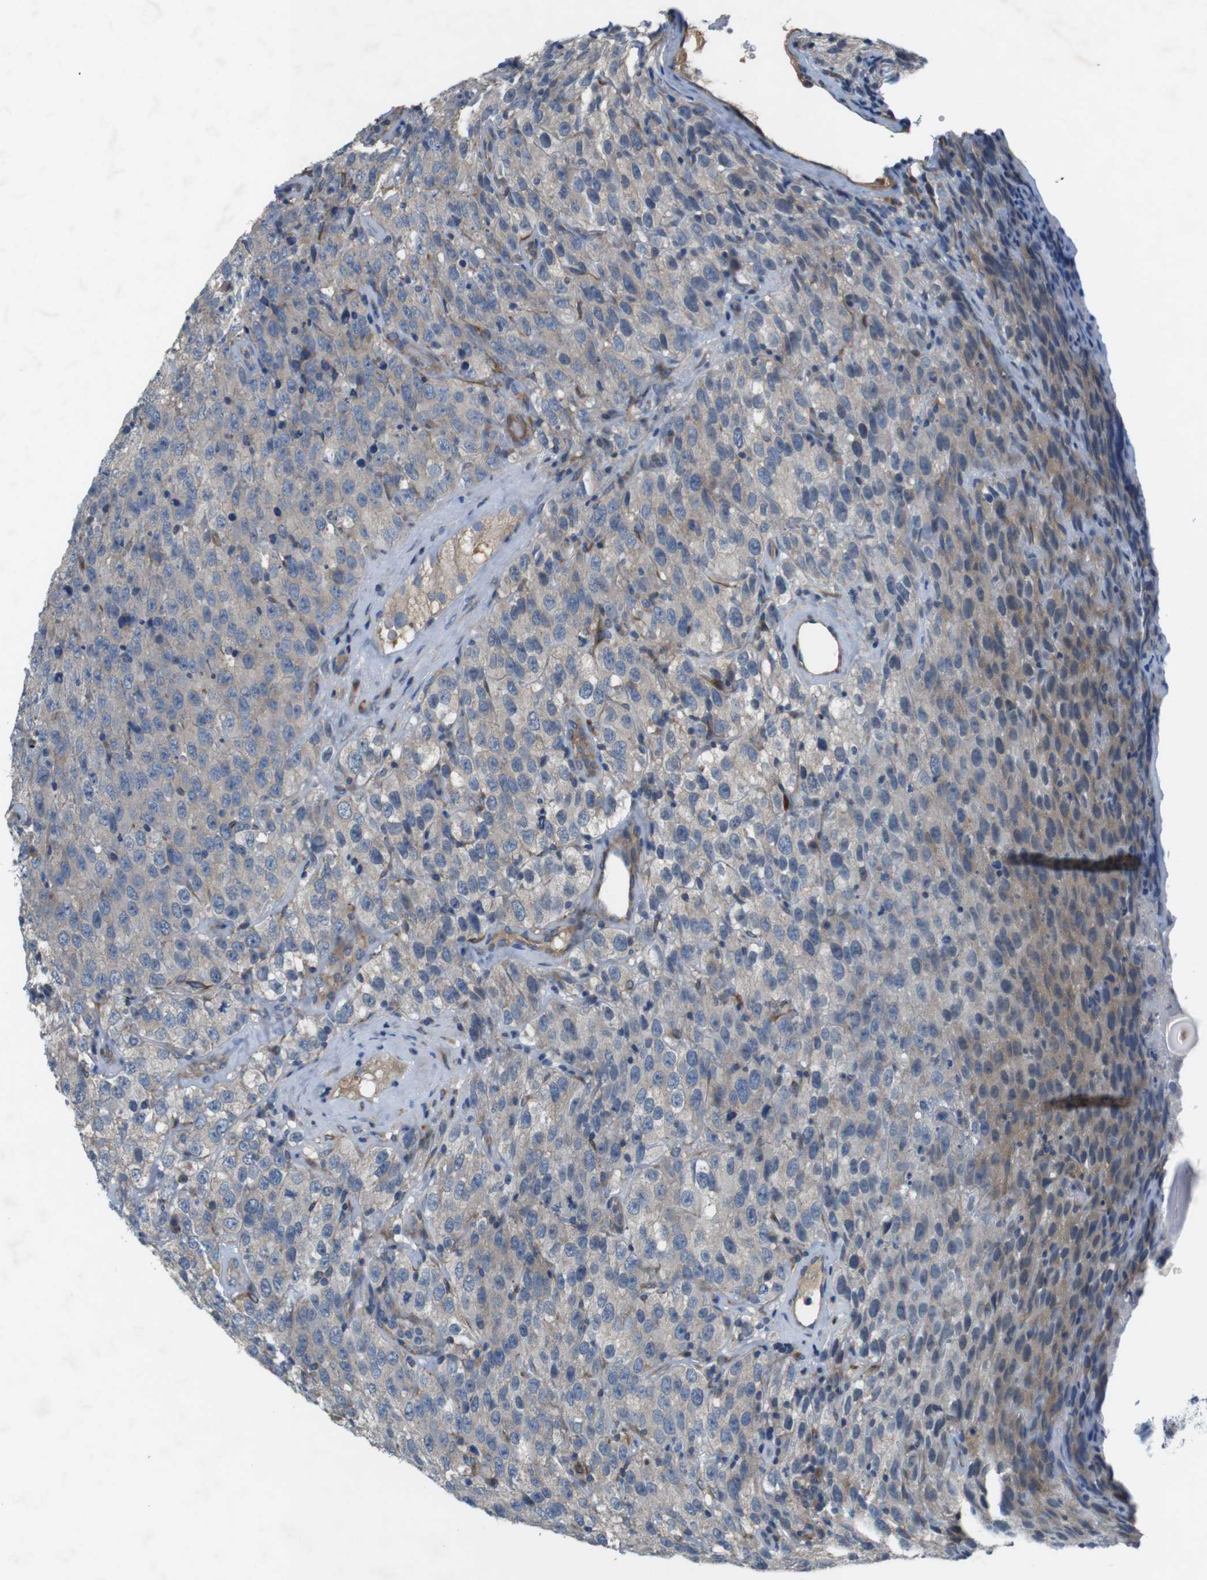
{"staining": {"intensity": "negative", "quantity": "none", "location": "none"}, "tissue": "testis cancer", "cell_type": "Tumor cells", "image_type": "cancer", "snomed": [{"axis": "morphology", "description": "Seminoma, NOS"}, {"axis": "topography", "description": "Testis"}], "caption": "Immunohistochemical staining of human testis cancer shows no significant positivity in tumor cells.", "gene": "DCLK1", "patient": {"sex": "male", "age": 52}}